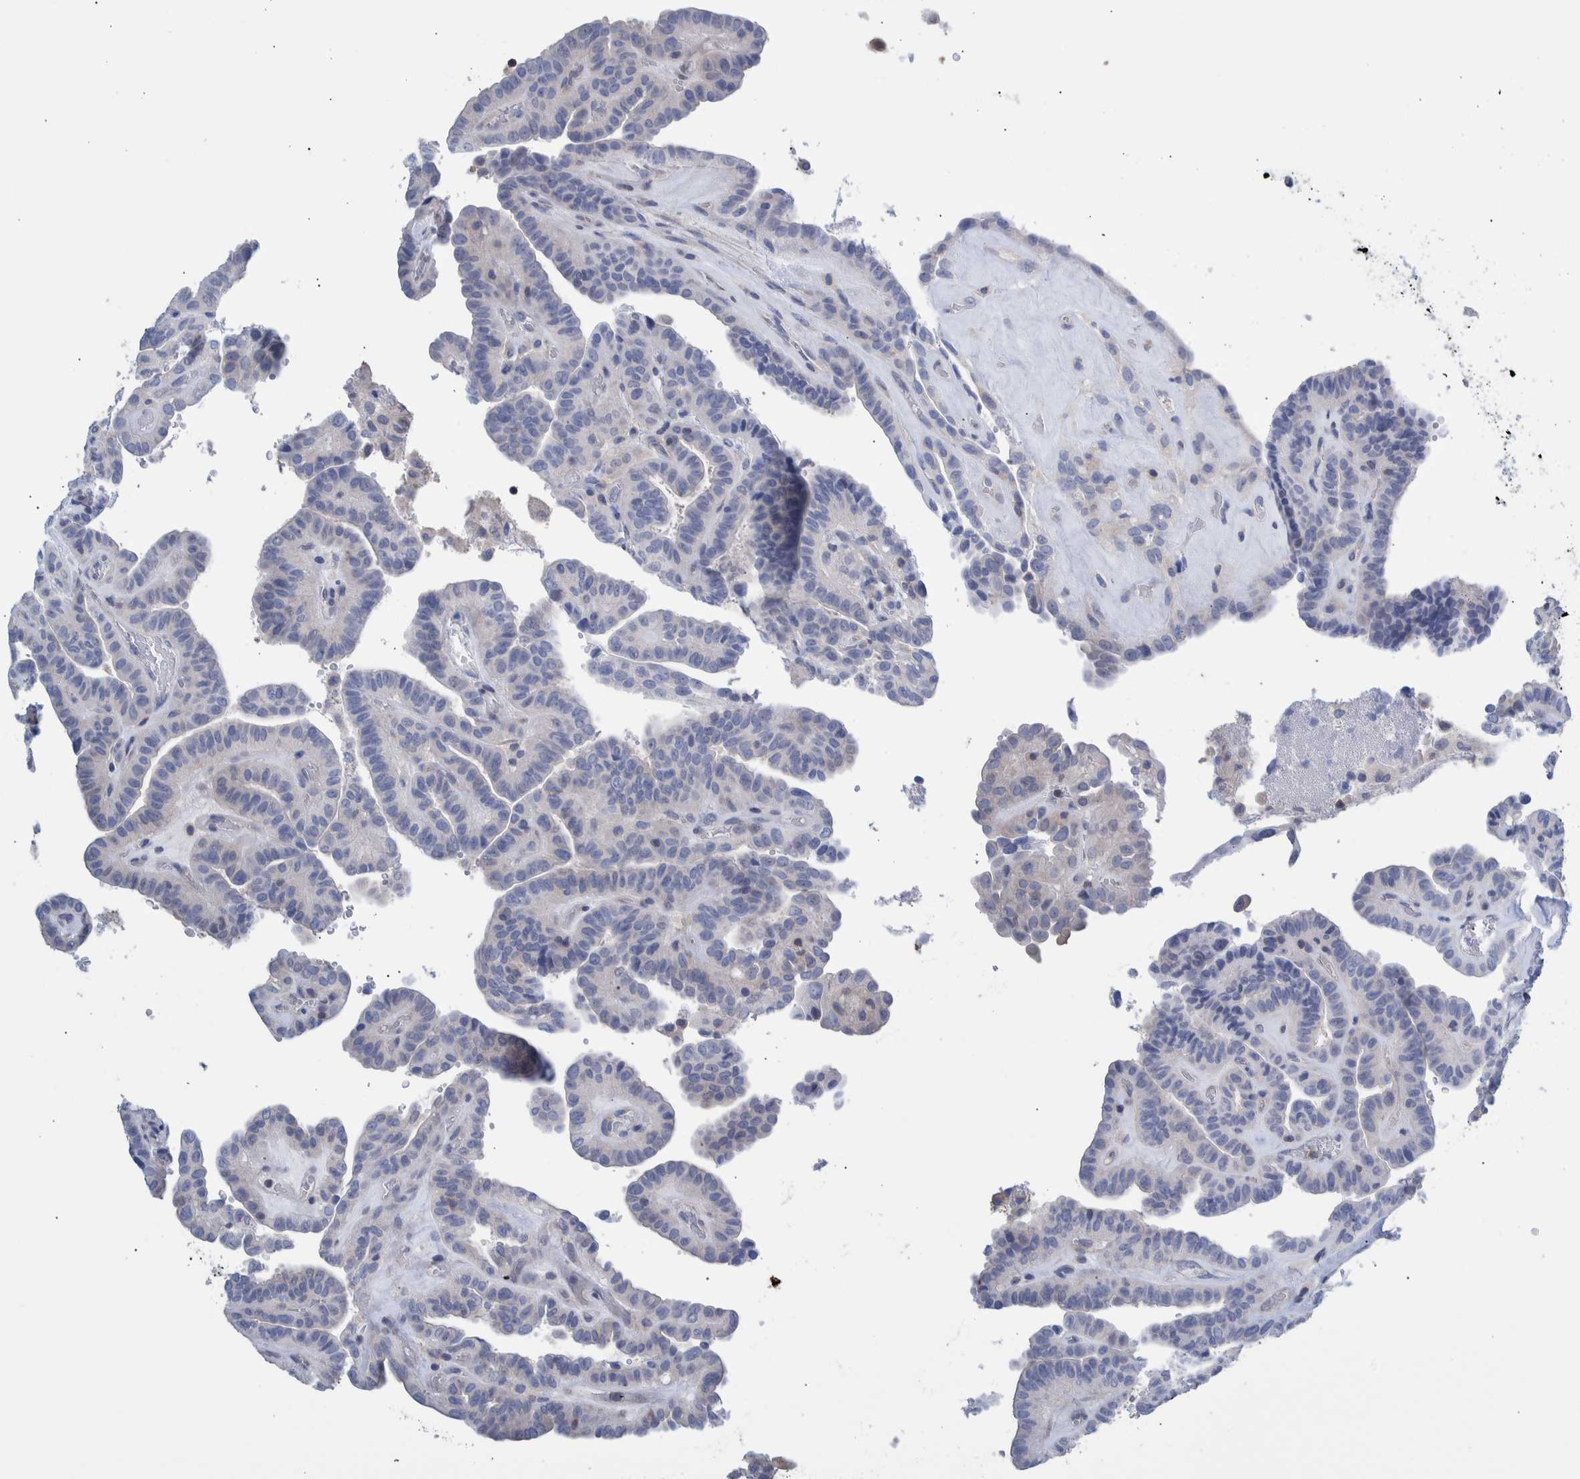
{"staining": {"intensity": "negative", "quantity": "none", "location": "none"}, "tissue": "thyroid cancer", "cell_type": "Tumor cells", "image_type": "cancer", "snomed": [{"axis": "morphology", "description": "Papillary adenocarcinoma, NOS"}, {"axis": "topography", "description": "Thyroid gland"}], "caption": "This is an immunohistochemistry image of human papillary adenocarcinoma (thyroid). There is no expression in tumor cells.", "gene": "PPP3CC", "patient": {"sex": "male", "age": 77}}